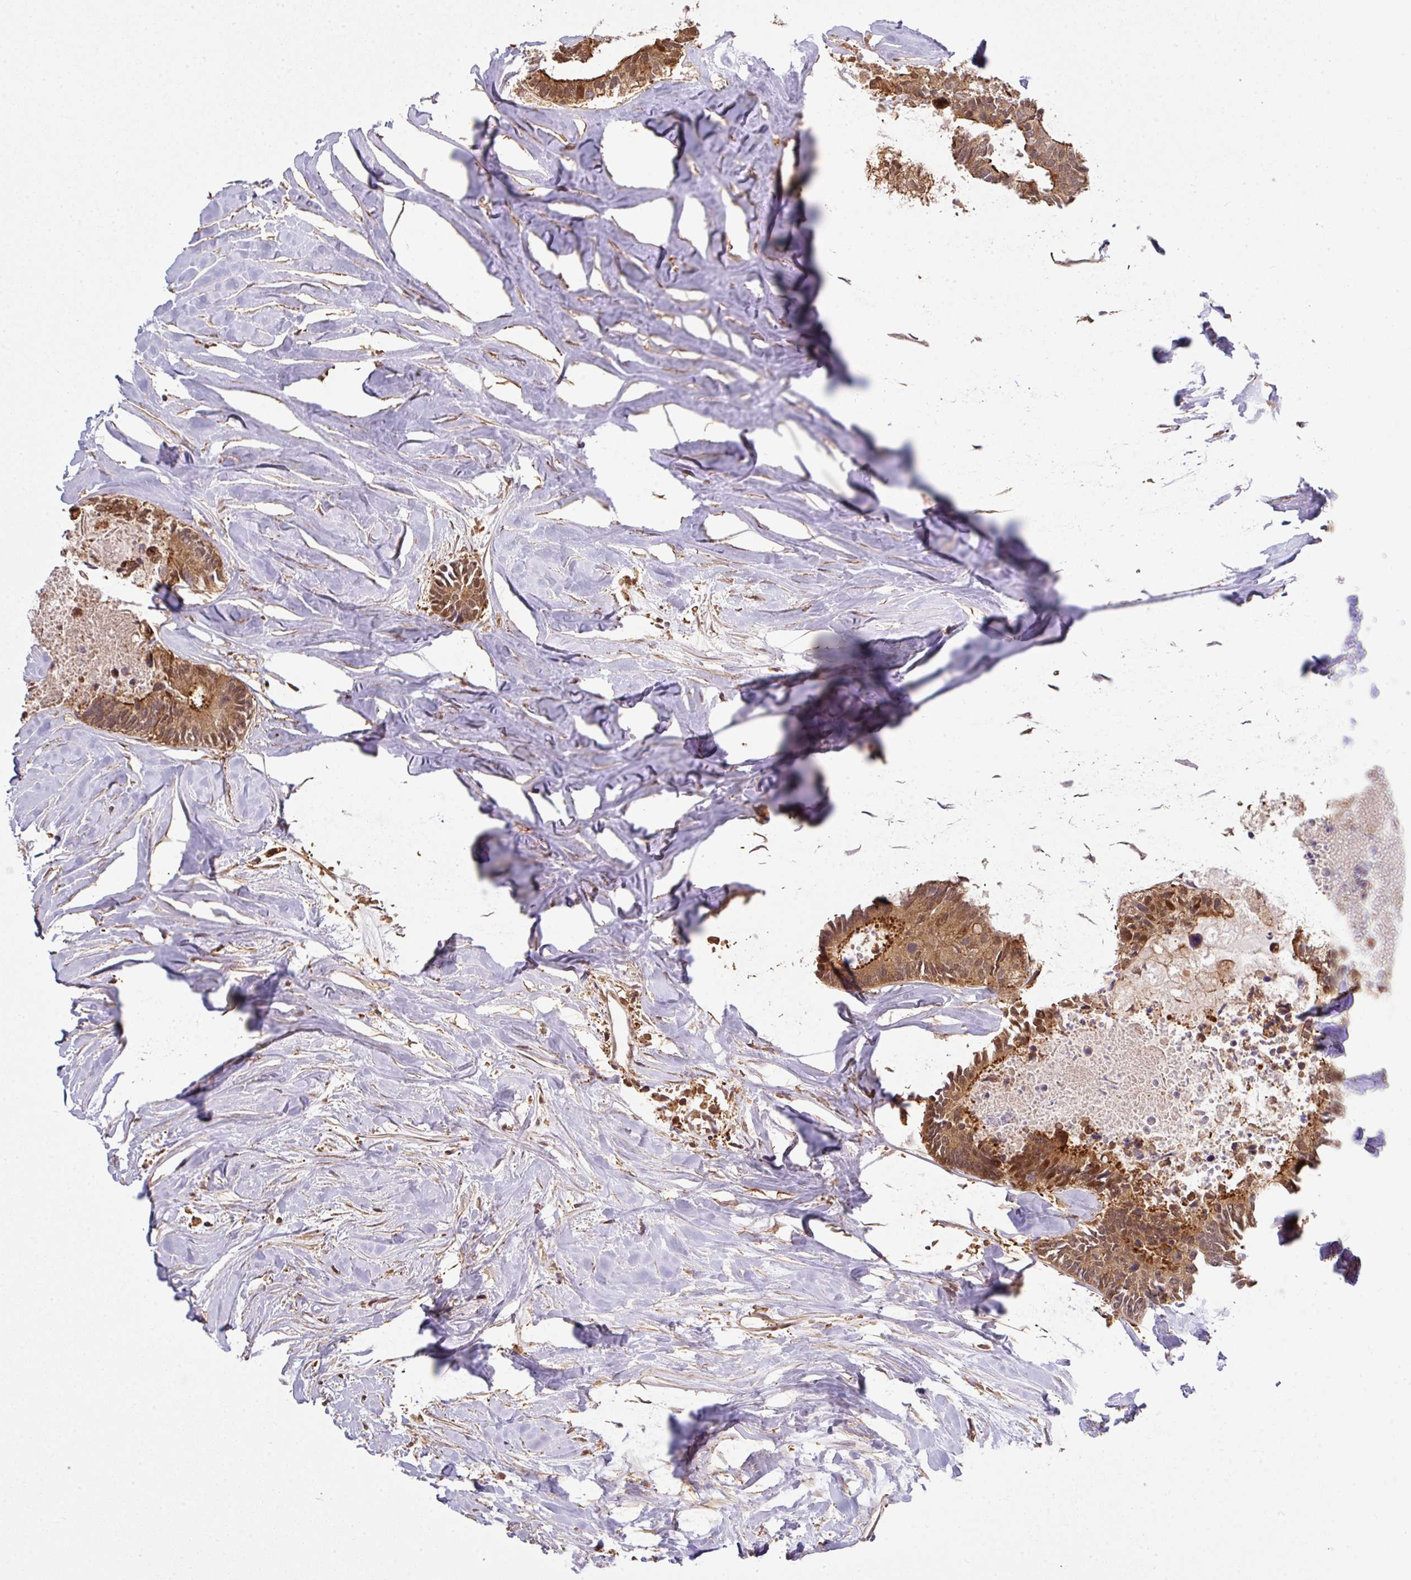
{"staining": {"intensity": "moderate", "quantity": ">75%", "location": "cytoplasmic/membranous,nuclear"}, "tissue": "colorectal cancer", "cell_type": "Tumor cells", "image_type": "cancer", "snomed": [{"axis": "morphology", "description": "Adenocarcinoma, NOS"}, {"axis": "topography", "description": "Colon"}, {"axis": "topography", "description": "Rectum"}], "caption": "Tumor cells demonstrate medium levels of moderate cytoplasmic/membranous and nuclear positivity in about >75% of cells in human colorectal cancer (adenocarcinoma).", "gene": "ARPIN", "patient": {"sex": "male", "age": 57}}